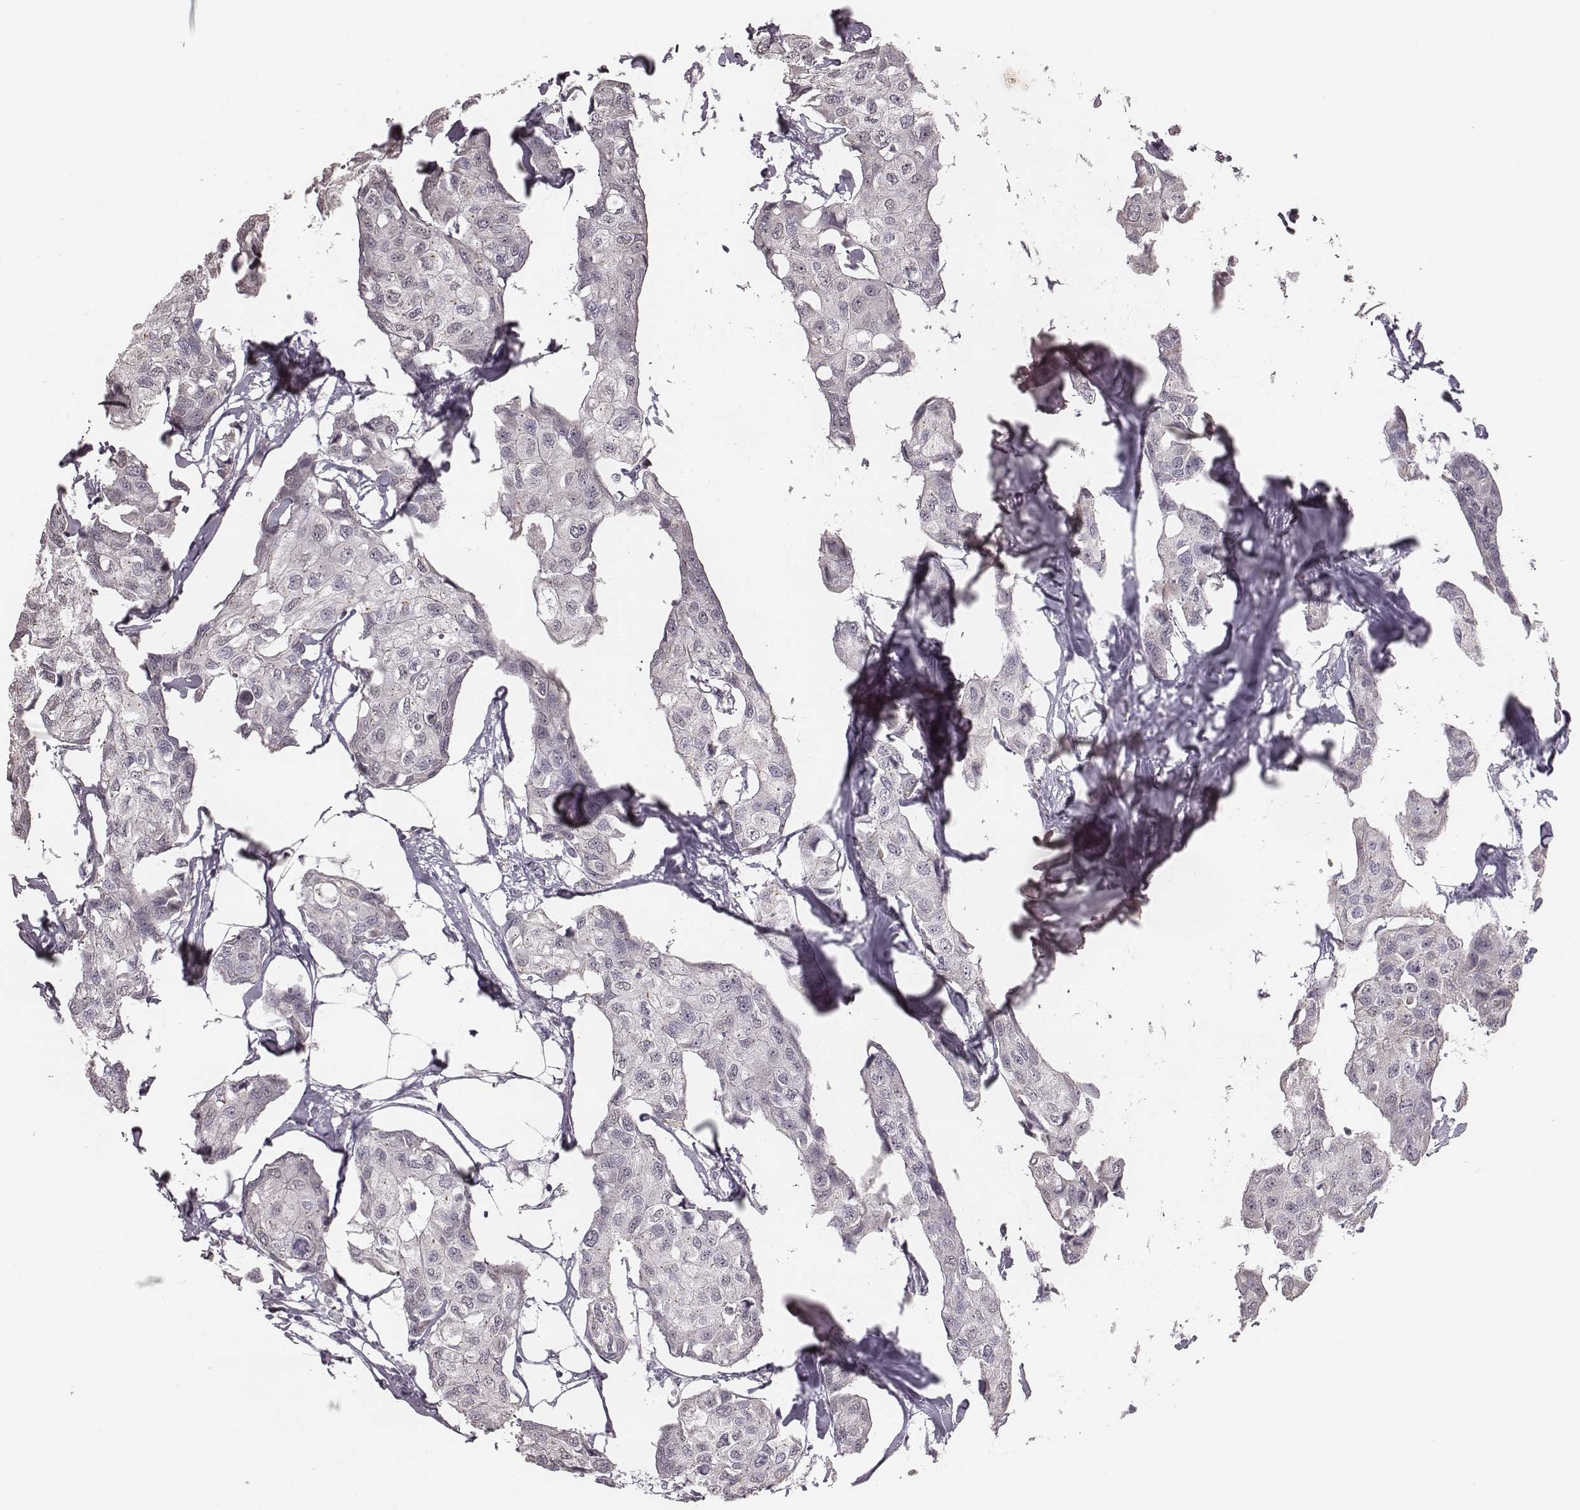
{"staining": {"intensity": "negative", "quantity": "none", "location": "none"}, "tissue": "breast cancer", "cell_type": "Tumor cells", "image_type": "cancer", "snomed": [{"axis": "morphology", "description": "Duct carcinoma"}, {"axis": "topography", "description": "Breast"}], "caption": "Immunohistochemistry histopathology image of neoplastic tissue: breast invasive ductal carcinoma stained with DAB displays no significant protein staining in tumor cells. (DAB immunohistochemistry visualized using brightfield microscopy, high magnification).", "gene": "SLC7A4", "patient": {"sex": "female", "age": 80}}